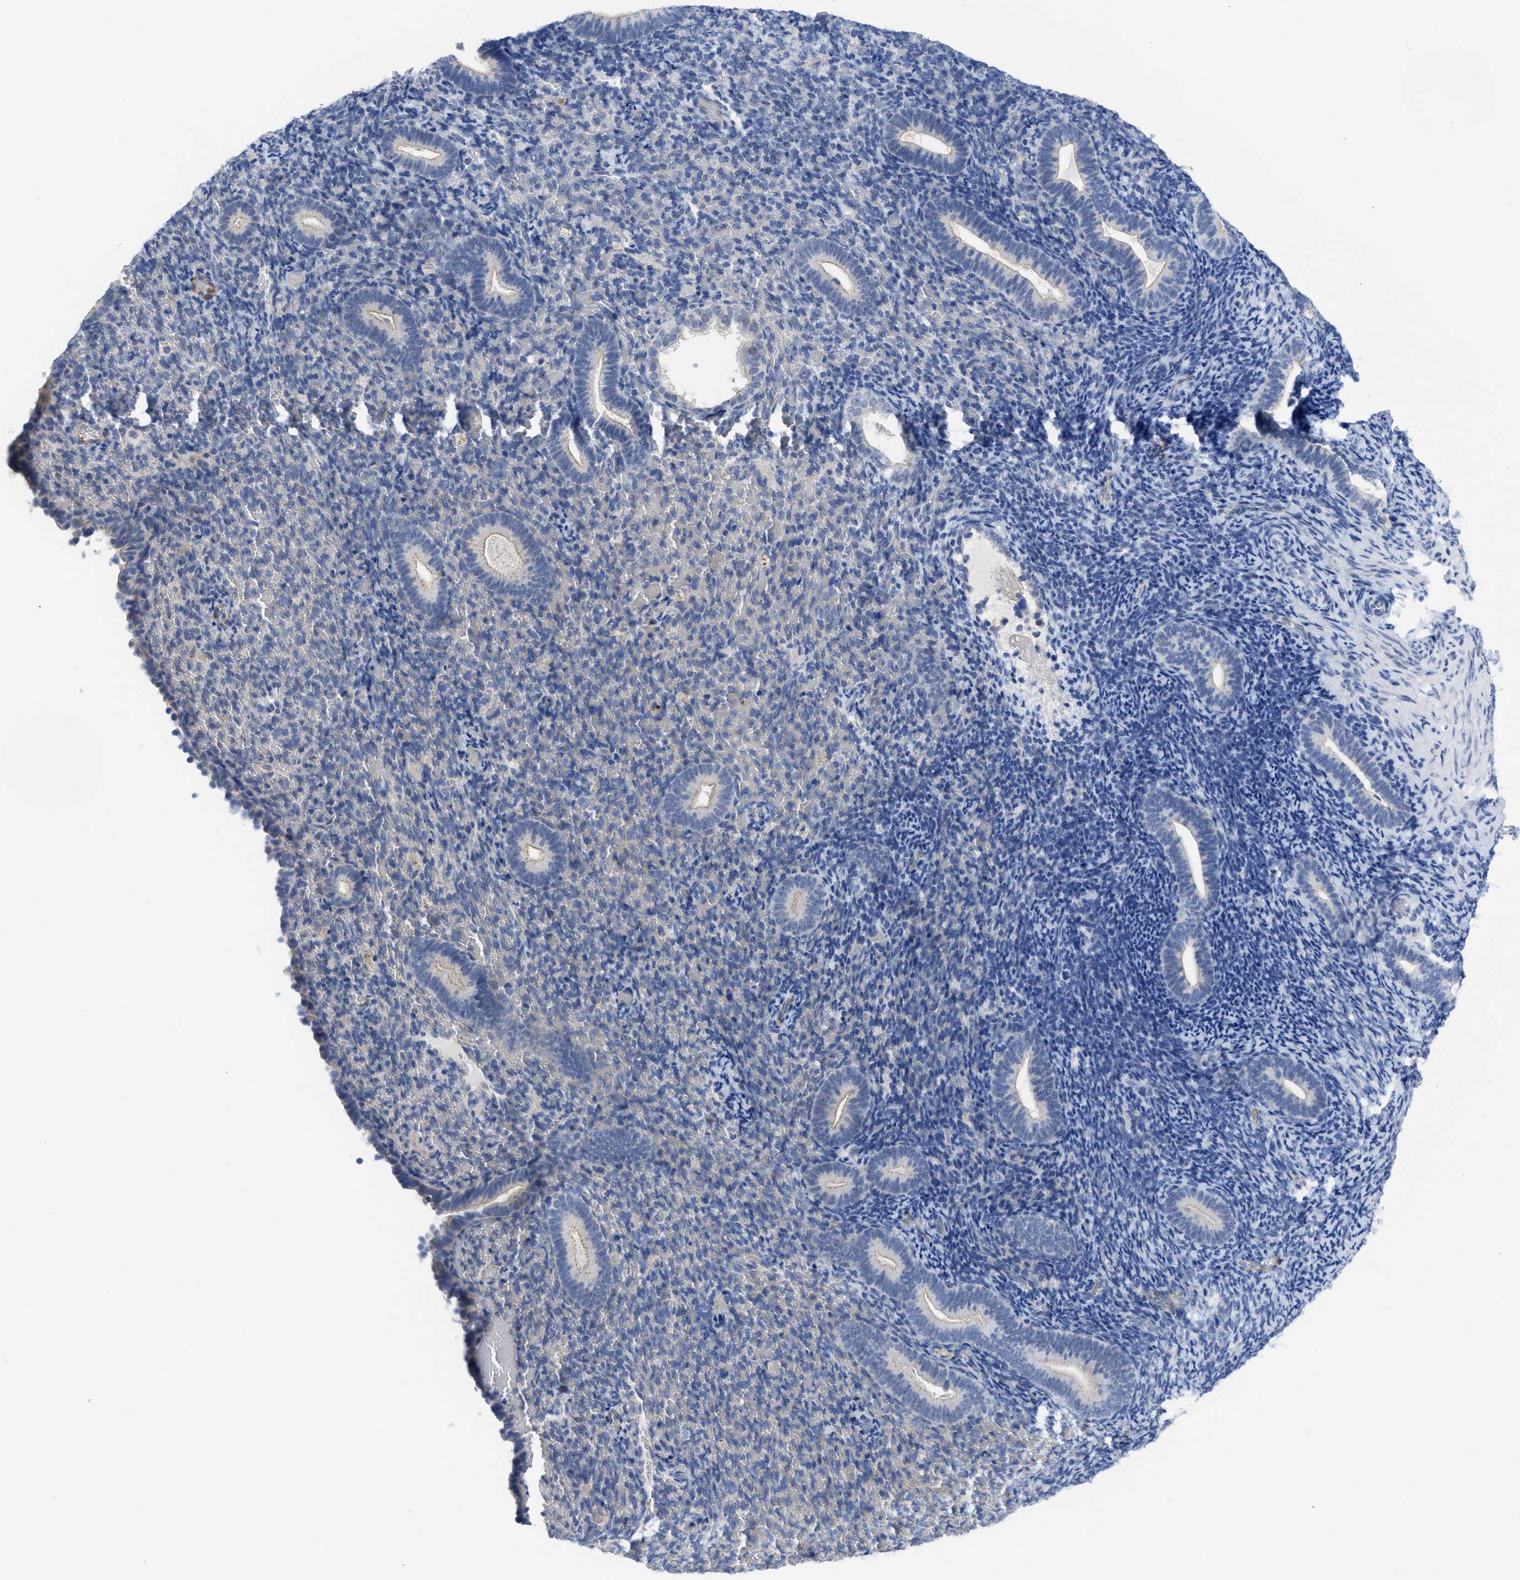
{"staining": {"intensity": "negative", "quantity": "none", "location": "none"}, "tissue": "endometrium", "cell_type": "Cells in endometrial stroma", "image_type": "normal", "snomed": [{"axis": "morphology", "description": "Normal tissue, NOS"}, {"axis": "topography", "description": "Endometrium"}], "caption": "IHC of benign human endometrium exhibits no positivity in cells in endometrial stroma. The staining is performed using DAB (3,3'-diaminobenzidine) brown chromogen with nuclei counter-stained in using hematoxylin.", "gene": "ACKR1", "patient": {"sex": "female", "age": 51}}